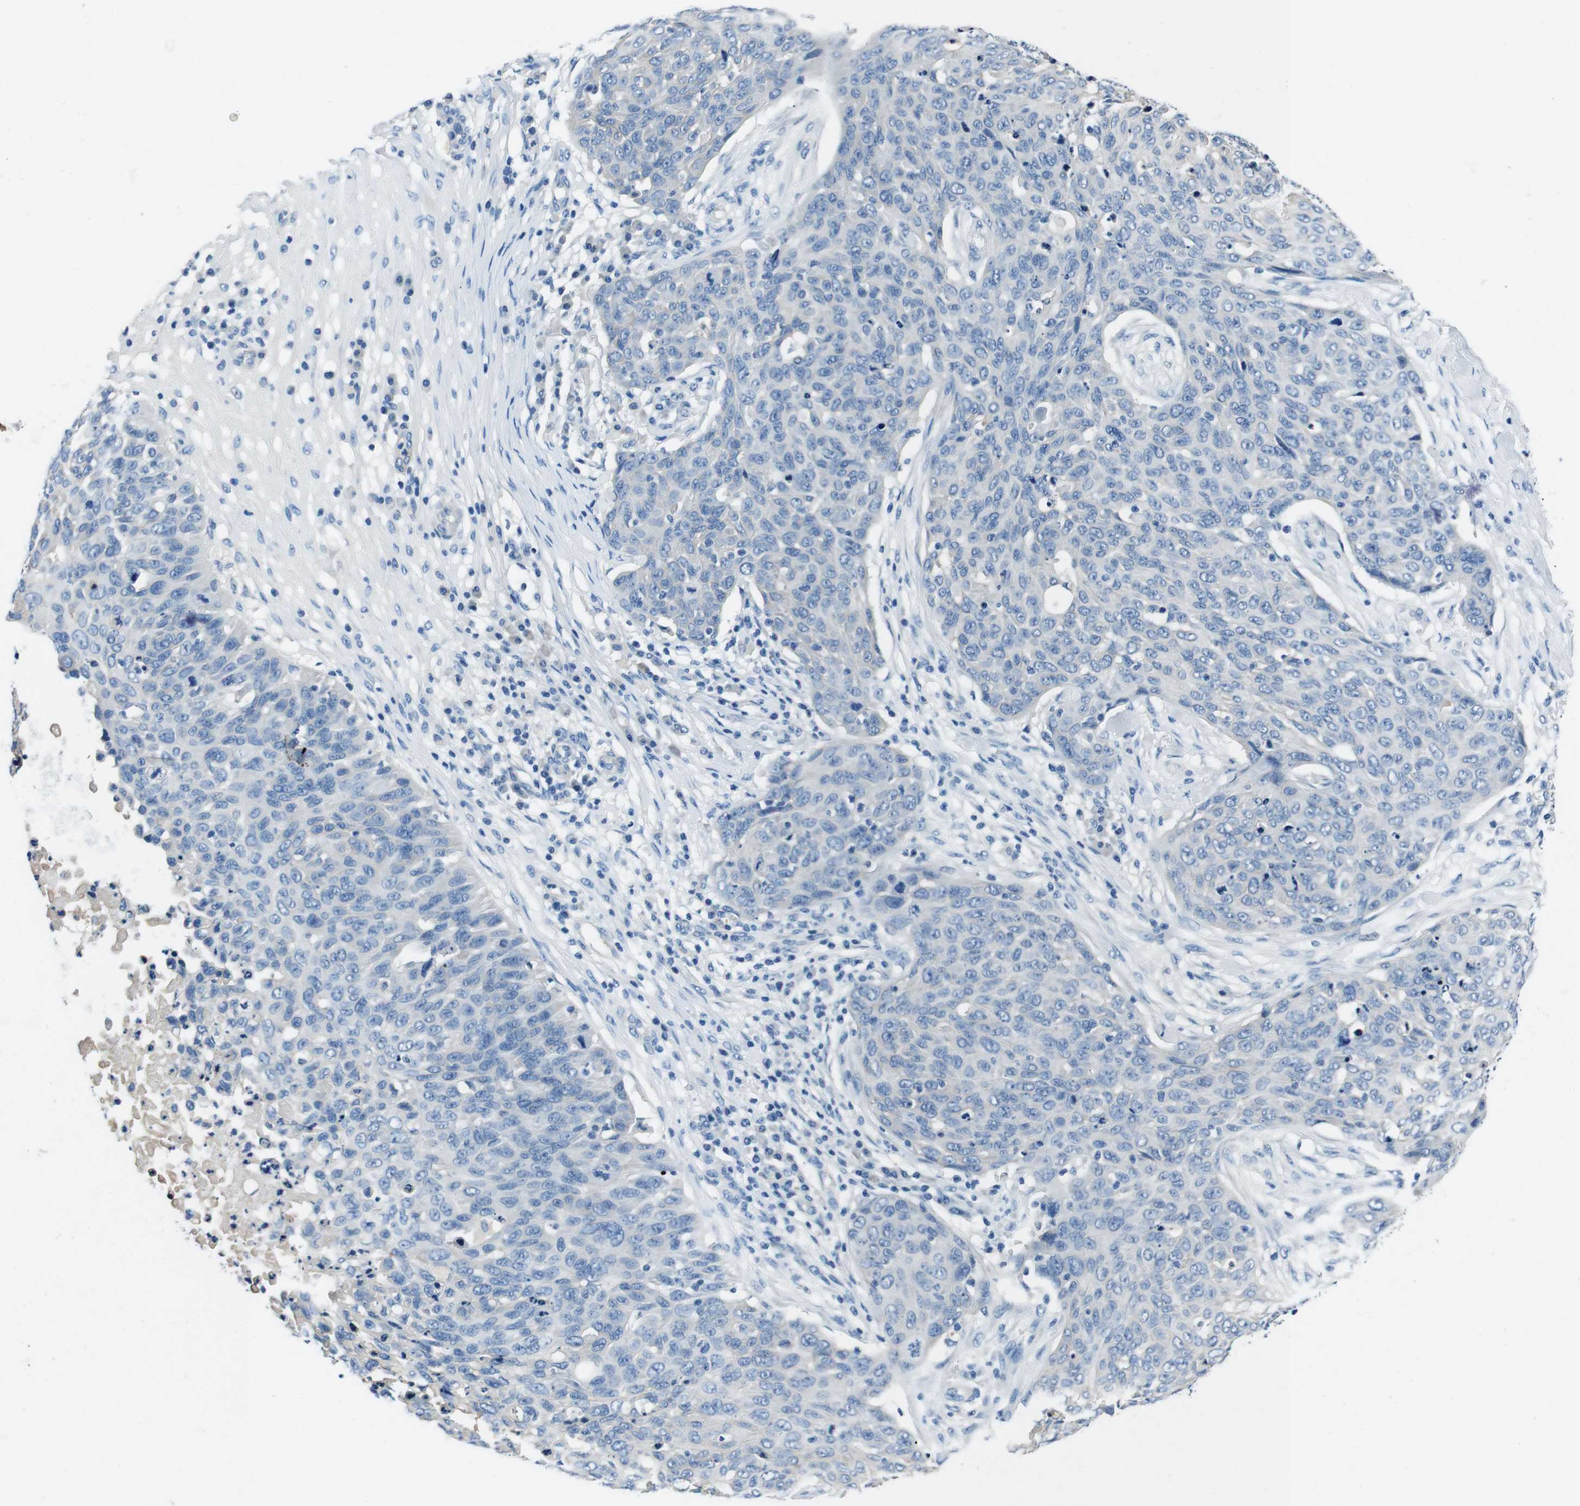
{"staining": {"intensity": "negative", "quantity": "none", "location": "none"}, "tissue": "skin cancer", "cell_type": "Tumor cells", "image_type": "cancer", "snomed": [{"axis": "morphology", "description": "Squamous cell carcinoma in situ, NOS"}, {"axis": "morphology", "description": "Squamous cell carcinoma, NOS"}, {"axis": "topography", "description": "Skin"}], "caption": "High magnification brightfield microscopy of skin cancer stained with DAB (3,3'-diaminobenzidine) (brown) and counterstained with hematoxylin (blue): tumor cells show no significant staining.", "gene": "CASQ1", "patient": {"sex": "male", "age": 93}}